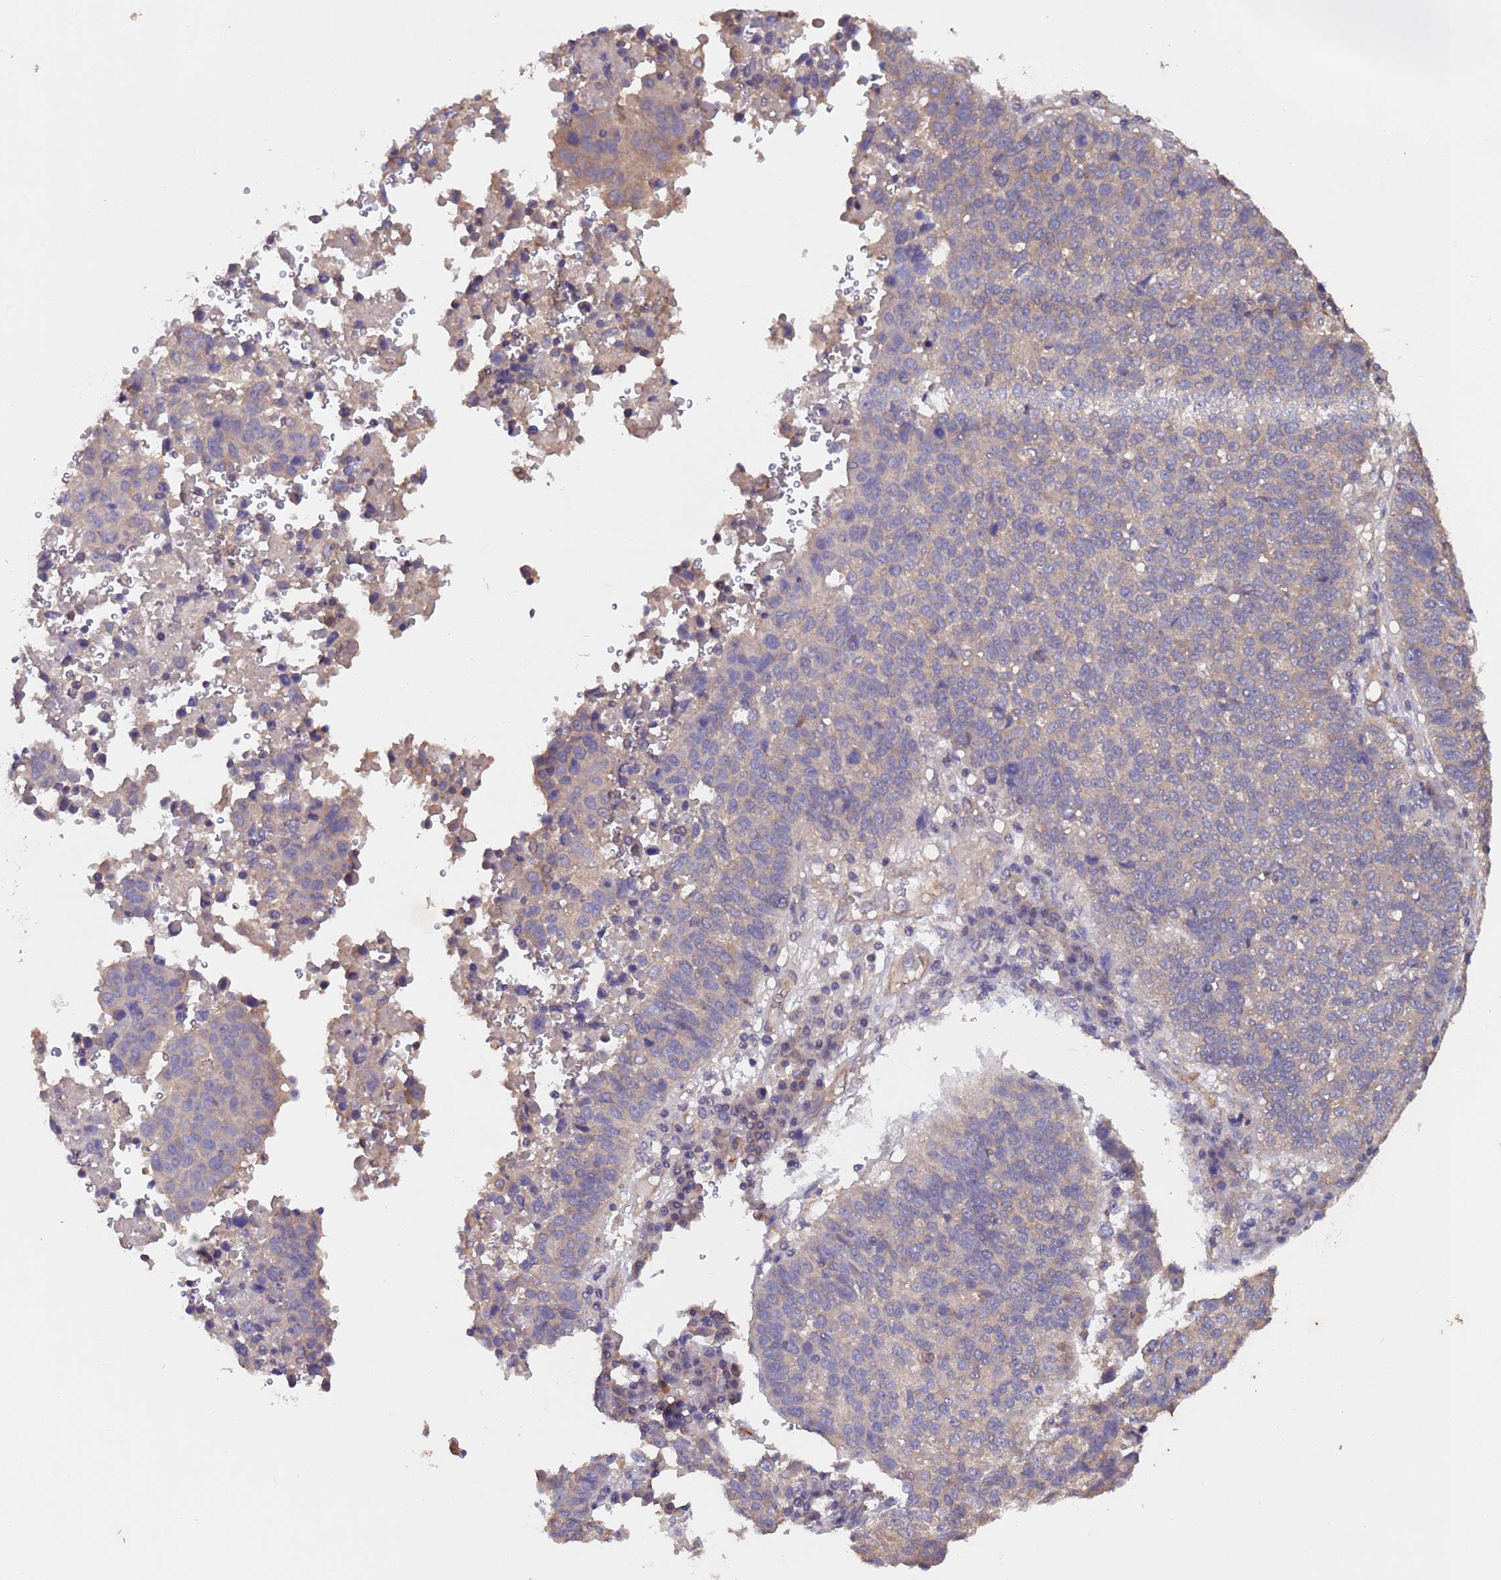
{"staining": {"intensity": "negative", "quantity": "none", "location": "none"}, "tissue": "lung cancer", "cell_type": "Tumor cells", "image_type": "cancer", "snomed": [{"axis": "morphology", "description": "Squamous cell carcinoma, NOS"}, {"axis": "topography", "description": "Lung"}], "caption": "The immunohistochemistry micrograph has no significant expression in tumor cells of lung cancer tissue.", "gene": "MTX3", "patient": {"sex": "male", "age": 73}}